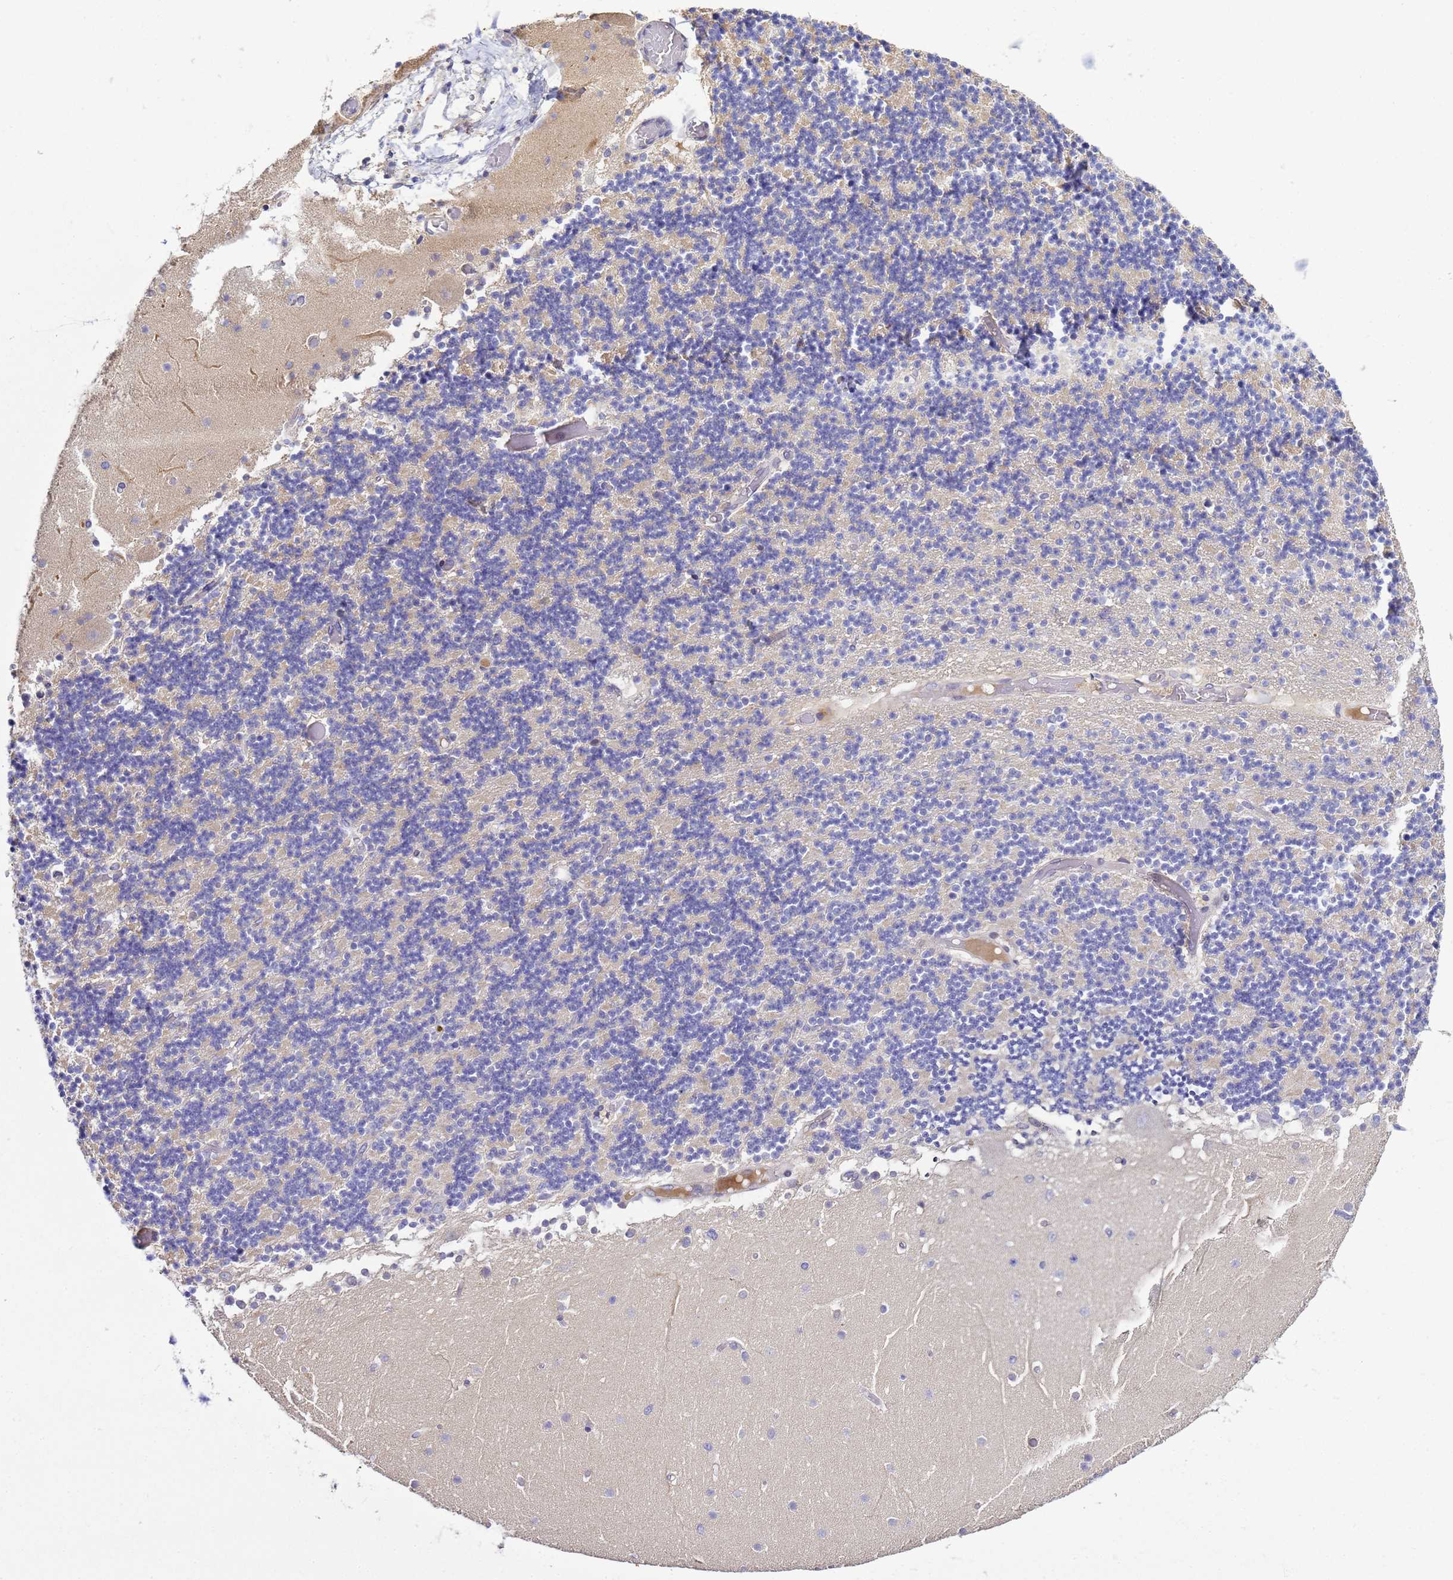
{"staining": {"intensity": "negative", "quantity": "none", "location": "none"}, "tissue": "cerebellum", "cell_type": "Cells in granular layer", "image_type": "normal", "snomed": [{"axis": "morphology", "description": "Normal tissue, NOS"}, {"axis": "topography", "description": "Cerebellum"}], "caption": "The IHC histopathology image has no significant positivity in cells in granular layer of cerebellum. Brightfield microscopy of immunohistochemistry (IHC) stained with DAB (3,3'-diaminobenzidine) (brown) and hematoxylin (blue), captured at high magnification.", "gene": "TBCD", "patient": {"sex": "female", "age": 28}}